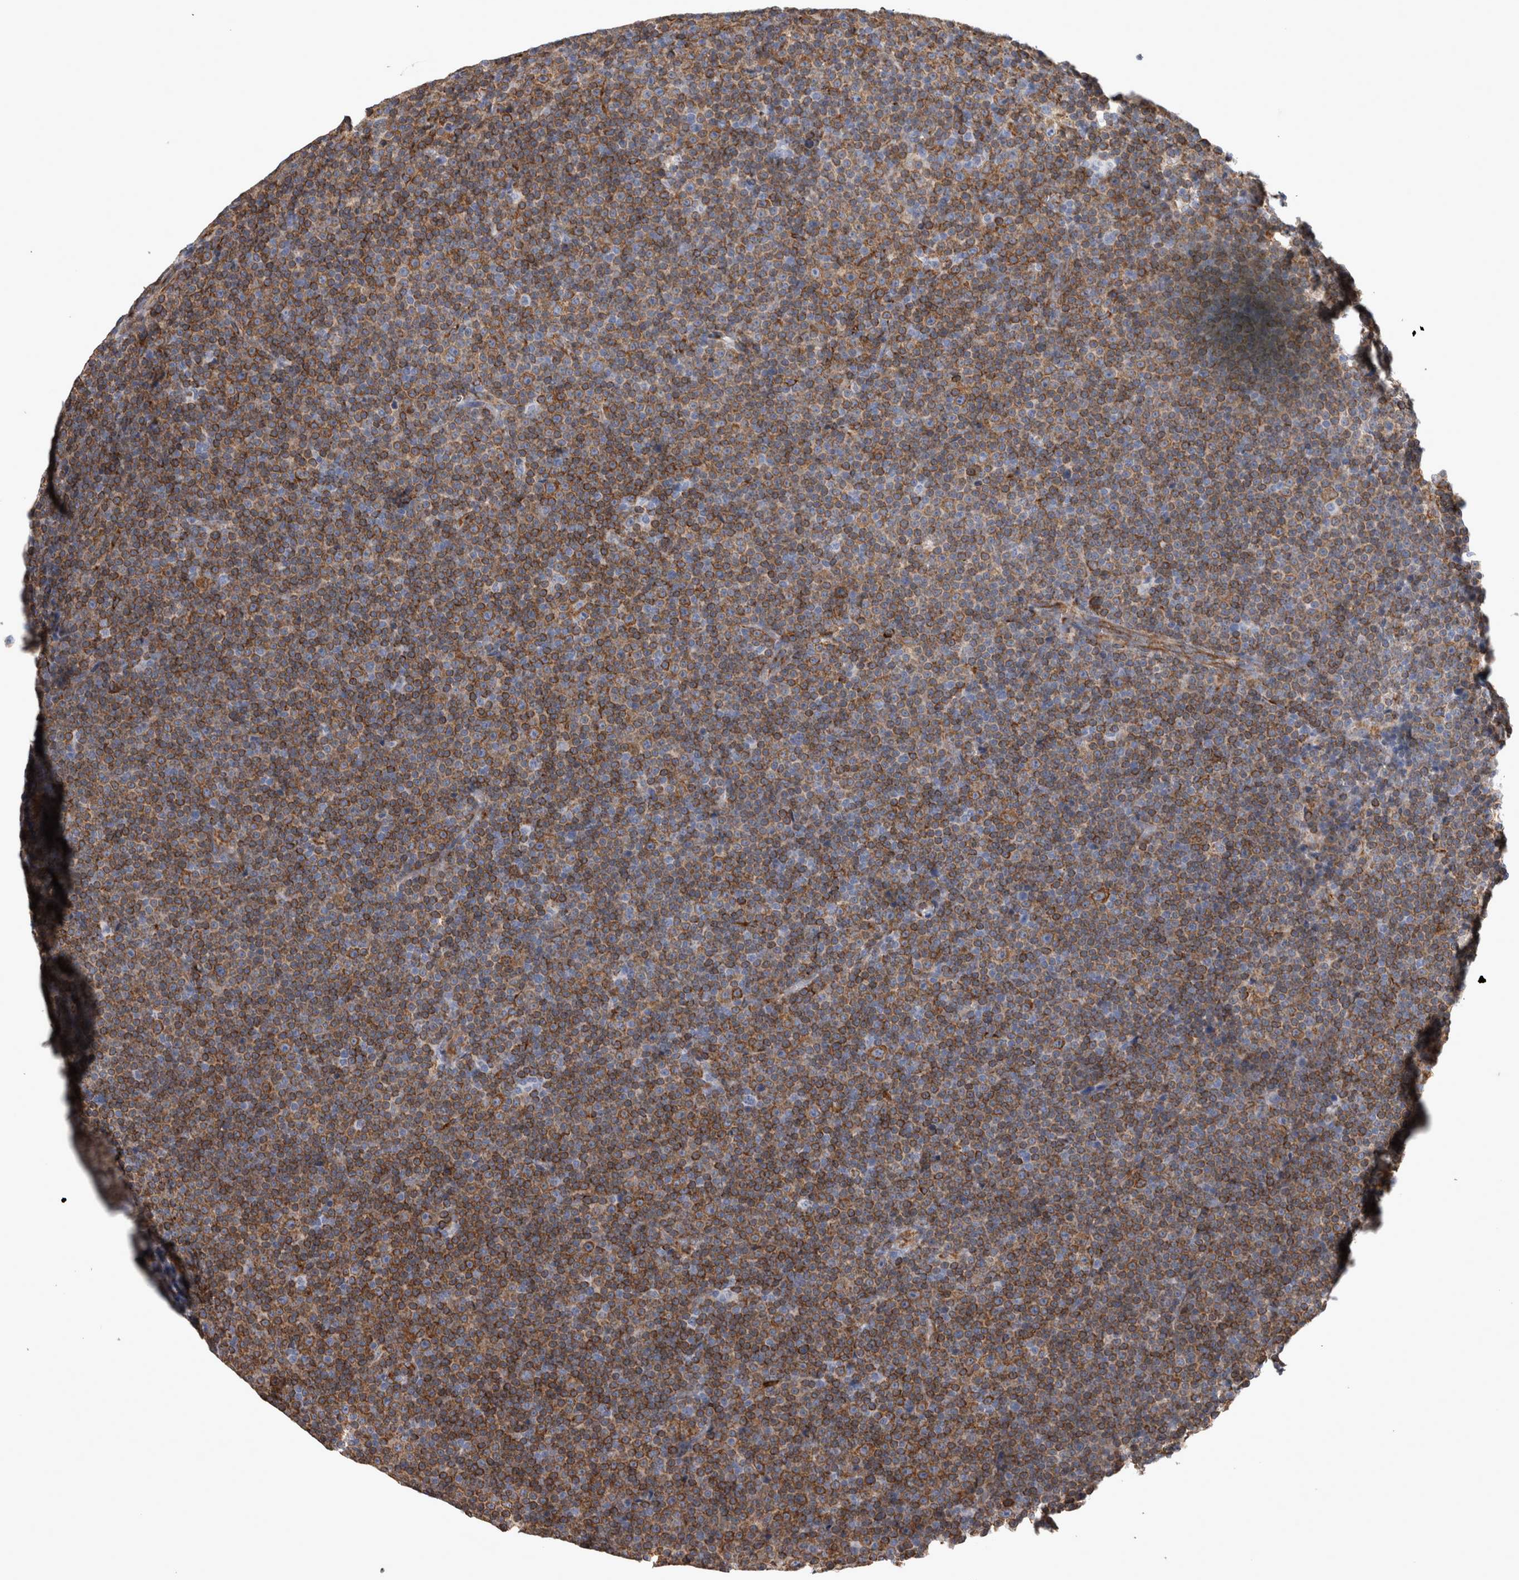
{"staining": {"intensity": "moderate", "quantity": ">75%", "location": "cytoplasmic/membranous"}, "tissue": "lymphoma", "cell_type": "Tumor cells", "image_type": "cancer", "snomed": [{"axis": "morphology", "description": "Malignant lymphoma, non-Hodgkin's type, Low grade"}, {"axis": "topography", "description": "Lymph node"}], "caption": "Immunohistochemical staining of lymphoma shows medium levels of moderate cytoplasmic/membranous protein expression in about >75% of tumor cells.", "gene": "FHIP2B", "patient": {"sex": "female", "age": 67}}